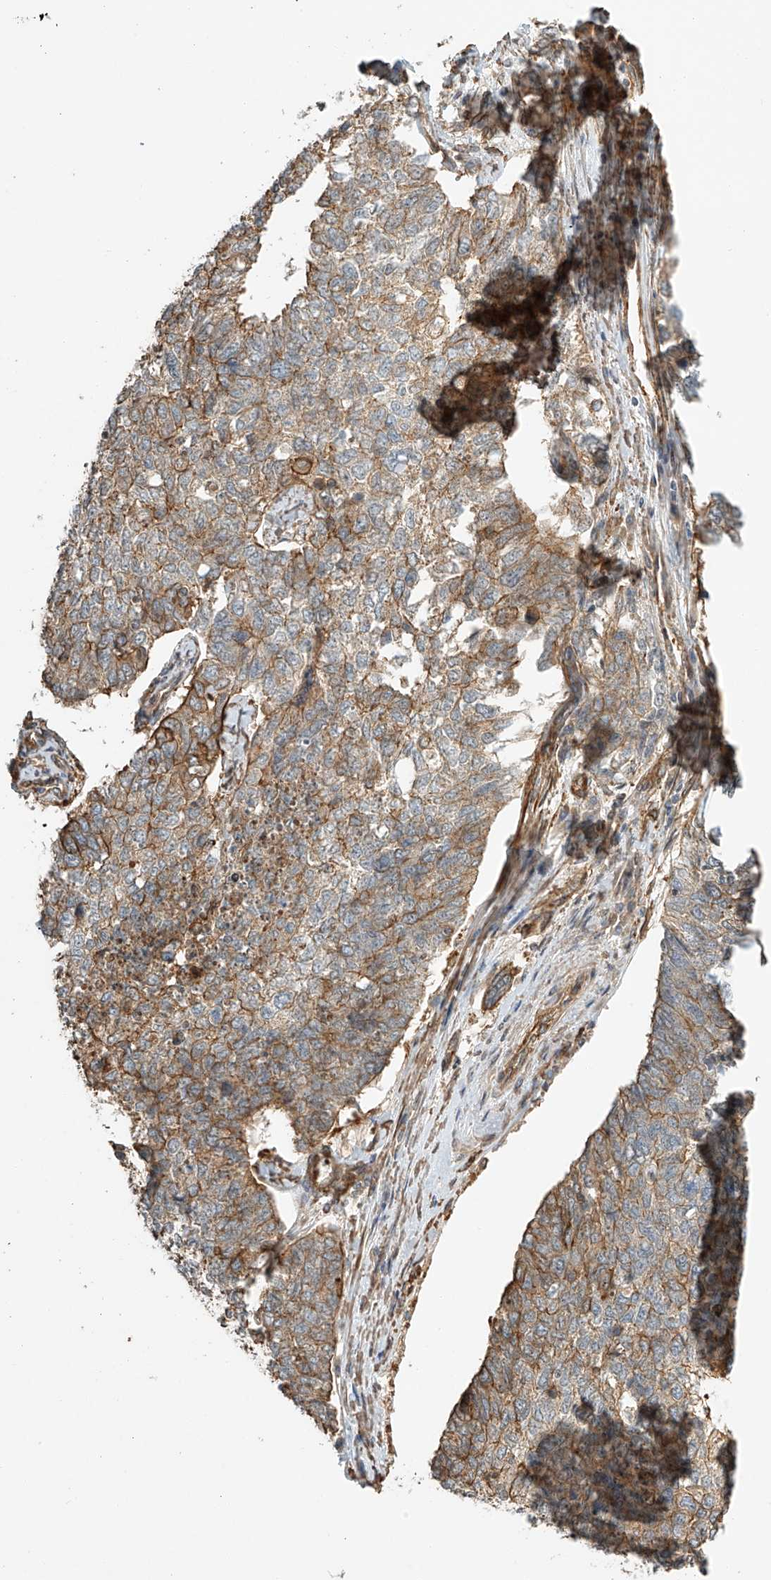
{"staining": {"intensity": "moderate", "quantity": ">75%", "location": "cytoplasmic/membranous"}, "tissue": "cervical cancer", "cell_type": "Tumor cells", "image_type": "cancer", "snomed": [{"axis": "morphology", "description": "Squamous cell carcinoma, NOS"}, {"axis": "topography", "description": "Cervix"}], "caption": "Protein analysis of cervical cancer (squamous cell carcinoma) tissue shows moderate cytoplasmic/membranous positivity in approximately >75% of tumor cells. Immunohistochemistry (ihc) stains the protein of interest in brown and the nuclei are stained blue.", "gene": "CSMD3", "patient": {"sex": "female", "age": 63}}